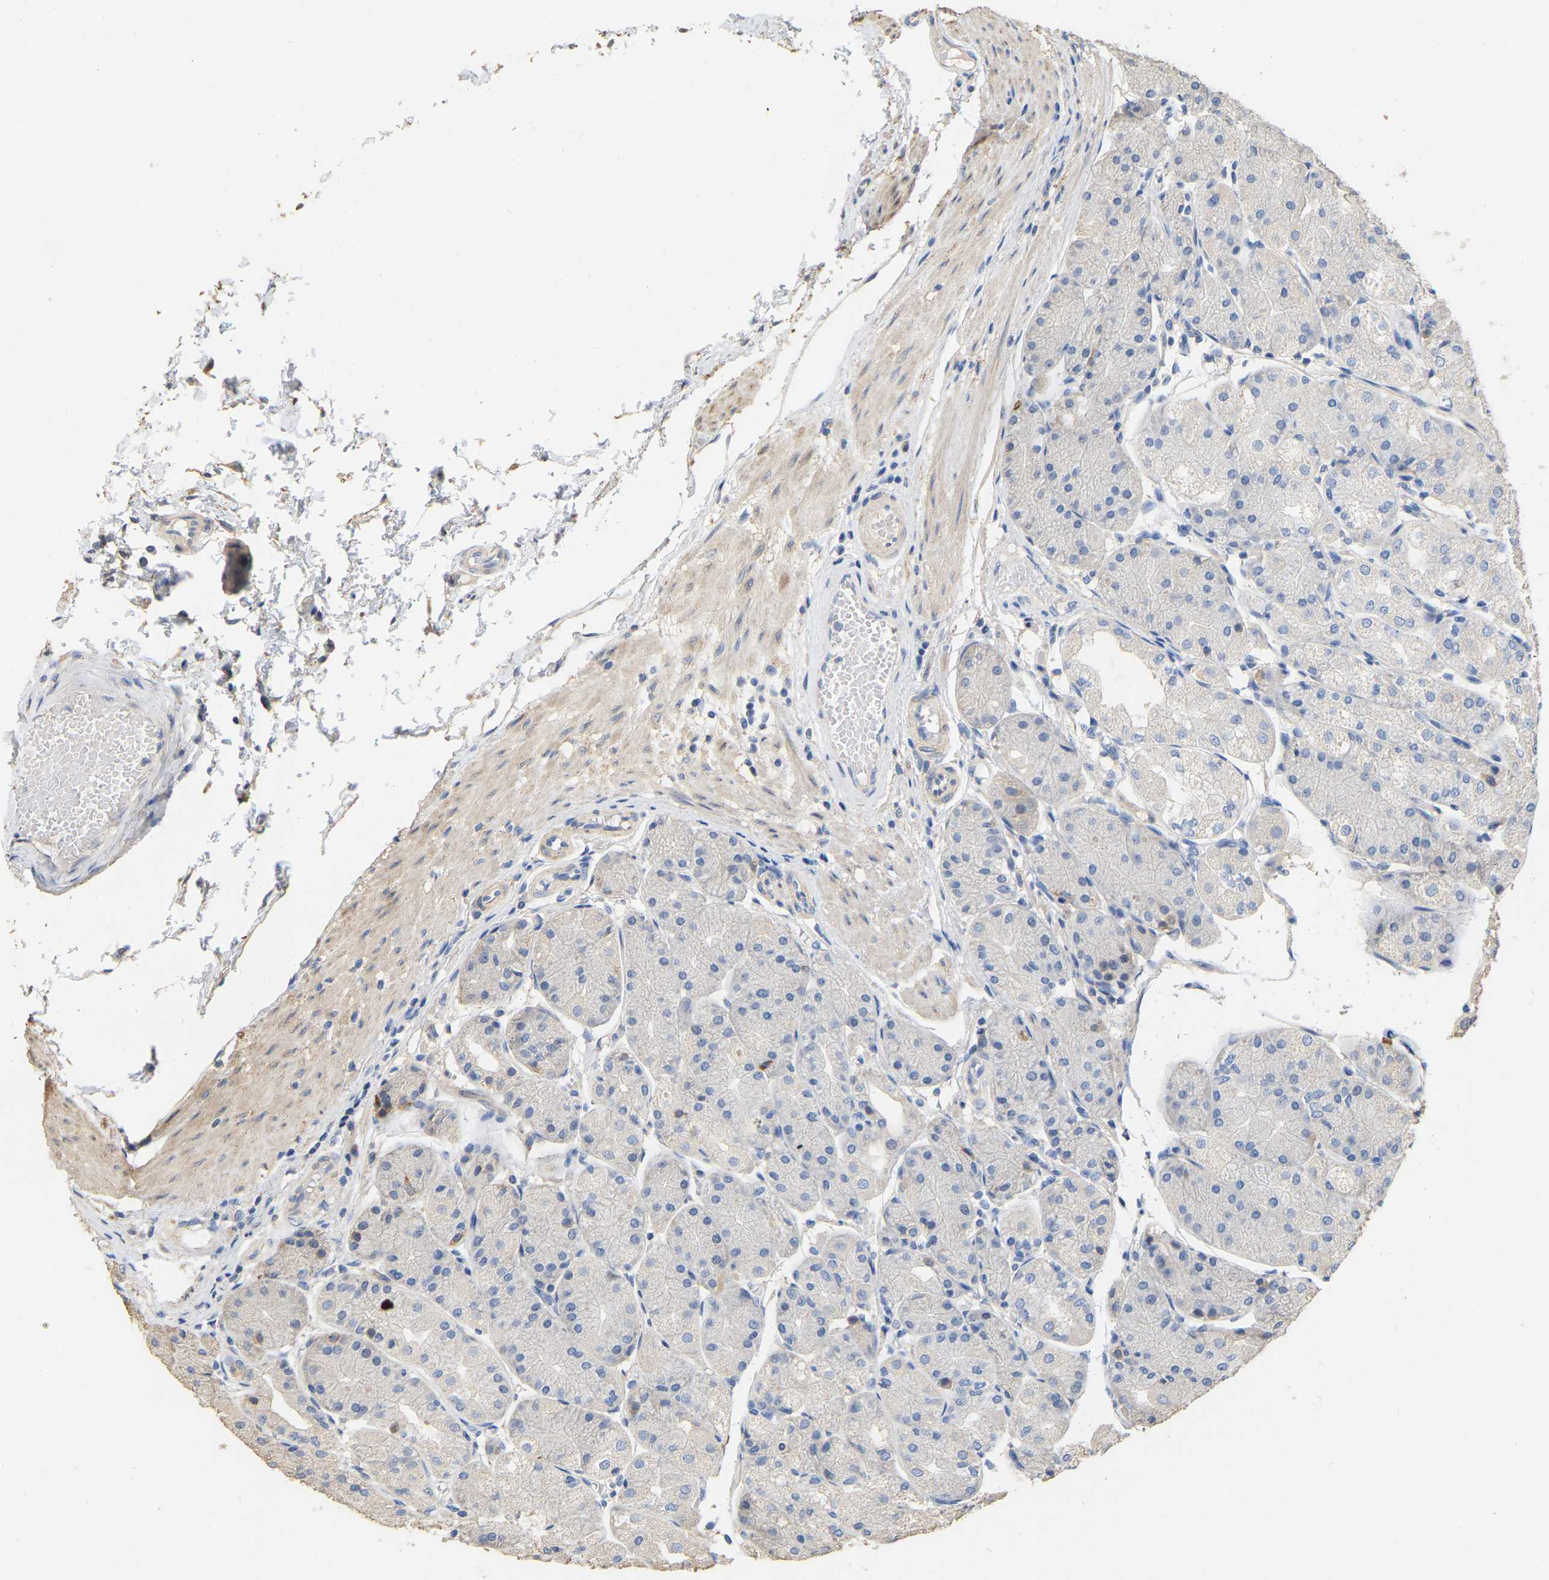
{"staining": {"intensity": "negative", "quantity": "none", "location": "none"}, "tissue": "stomach", "cell_type": "Glandular cells", "image_type": "normal", "snomed": [{"axis": "morphology", "description": "Normal tissue, NOS"}, {"axis": "topography", "description": "Stomach, upper"}], "caption": "This is a micrograph of immunohistochemistry staining of normal stomach, which shows no expression in glandular cells.", "gene": "NCS1", "patient": {"sex": "male", "age": 72}}